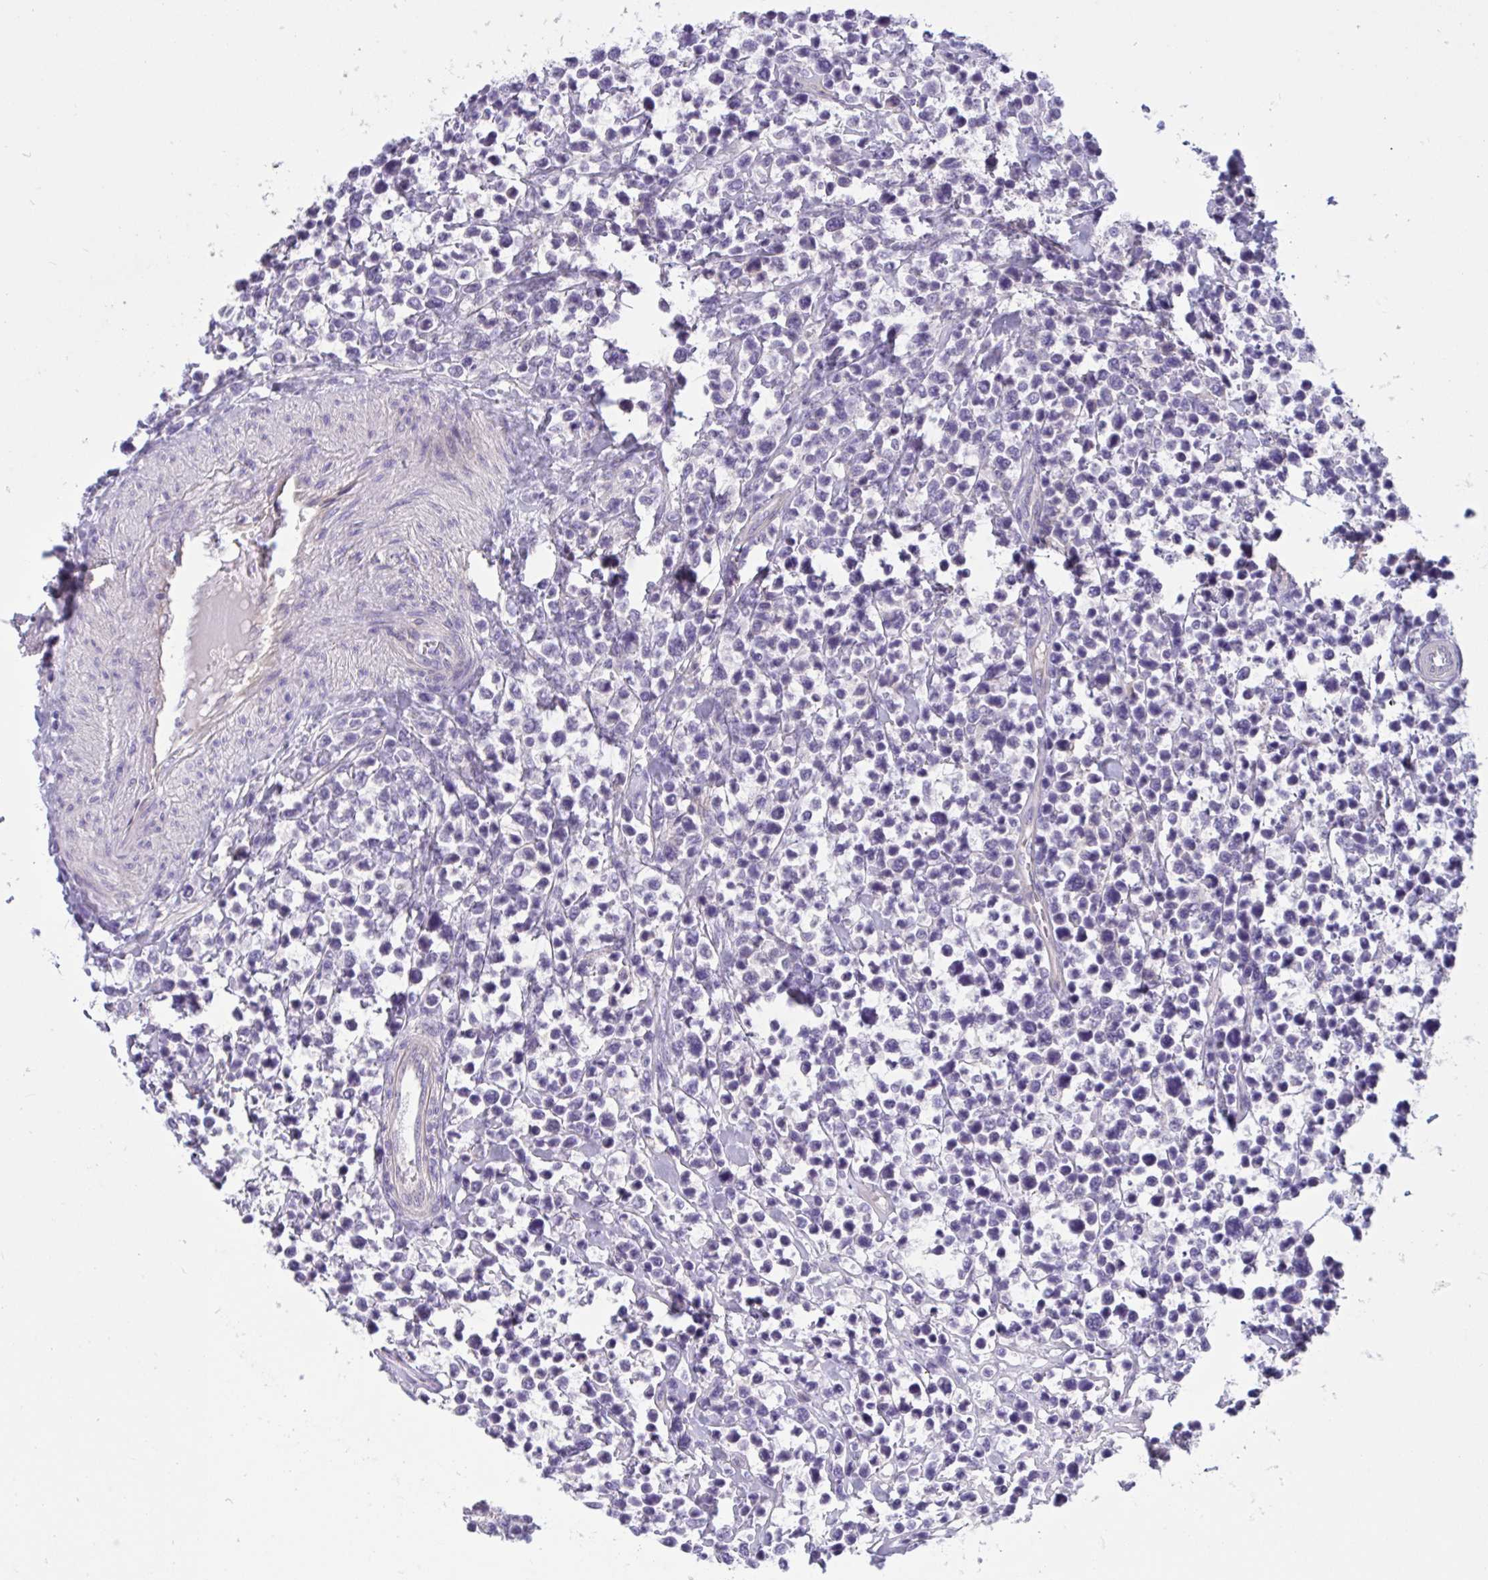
{"staining": {"intensity": "negative", "quantity": "none", "location": "none"}, "tissue": "lymphoma", "cell_type": "Tumor cells", "image_type": "cancer", "snomed": [{"axis": "morphology", "description": "Malignant lymphoma, non-Hodgkin's type, High grade"}, {"axis": "topography", "description": "Soft tissue"}], "caption": "Histopathology image shows no significant protein staining in tumor cells of lymphoma.", "gene": "TTC7B", "patient": {"sex": "female", "age": 56}}